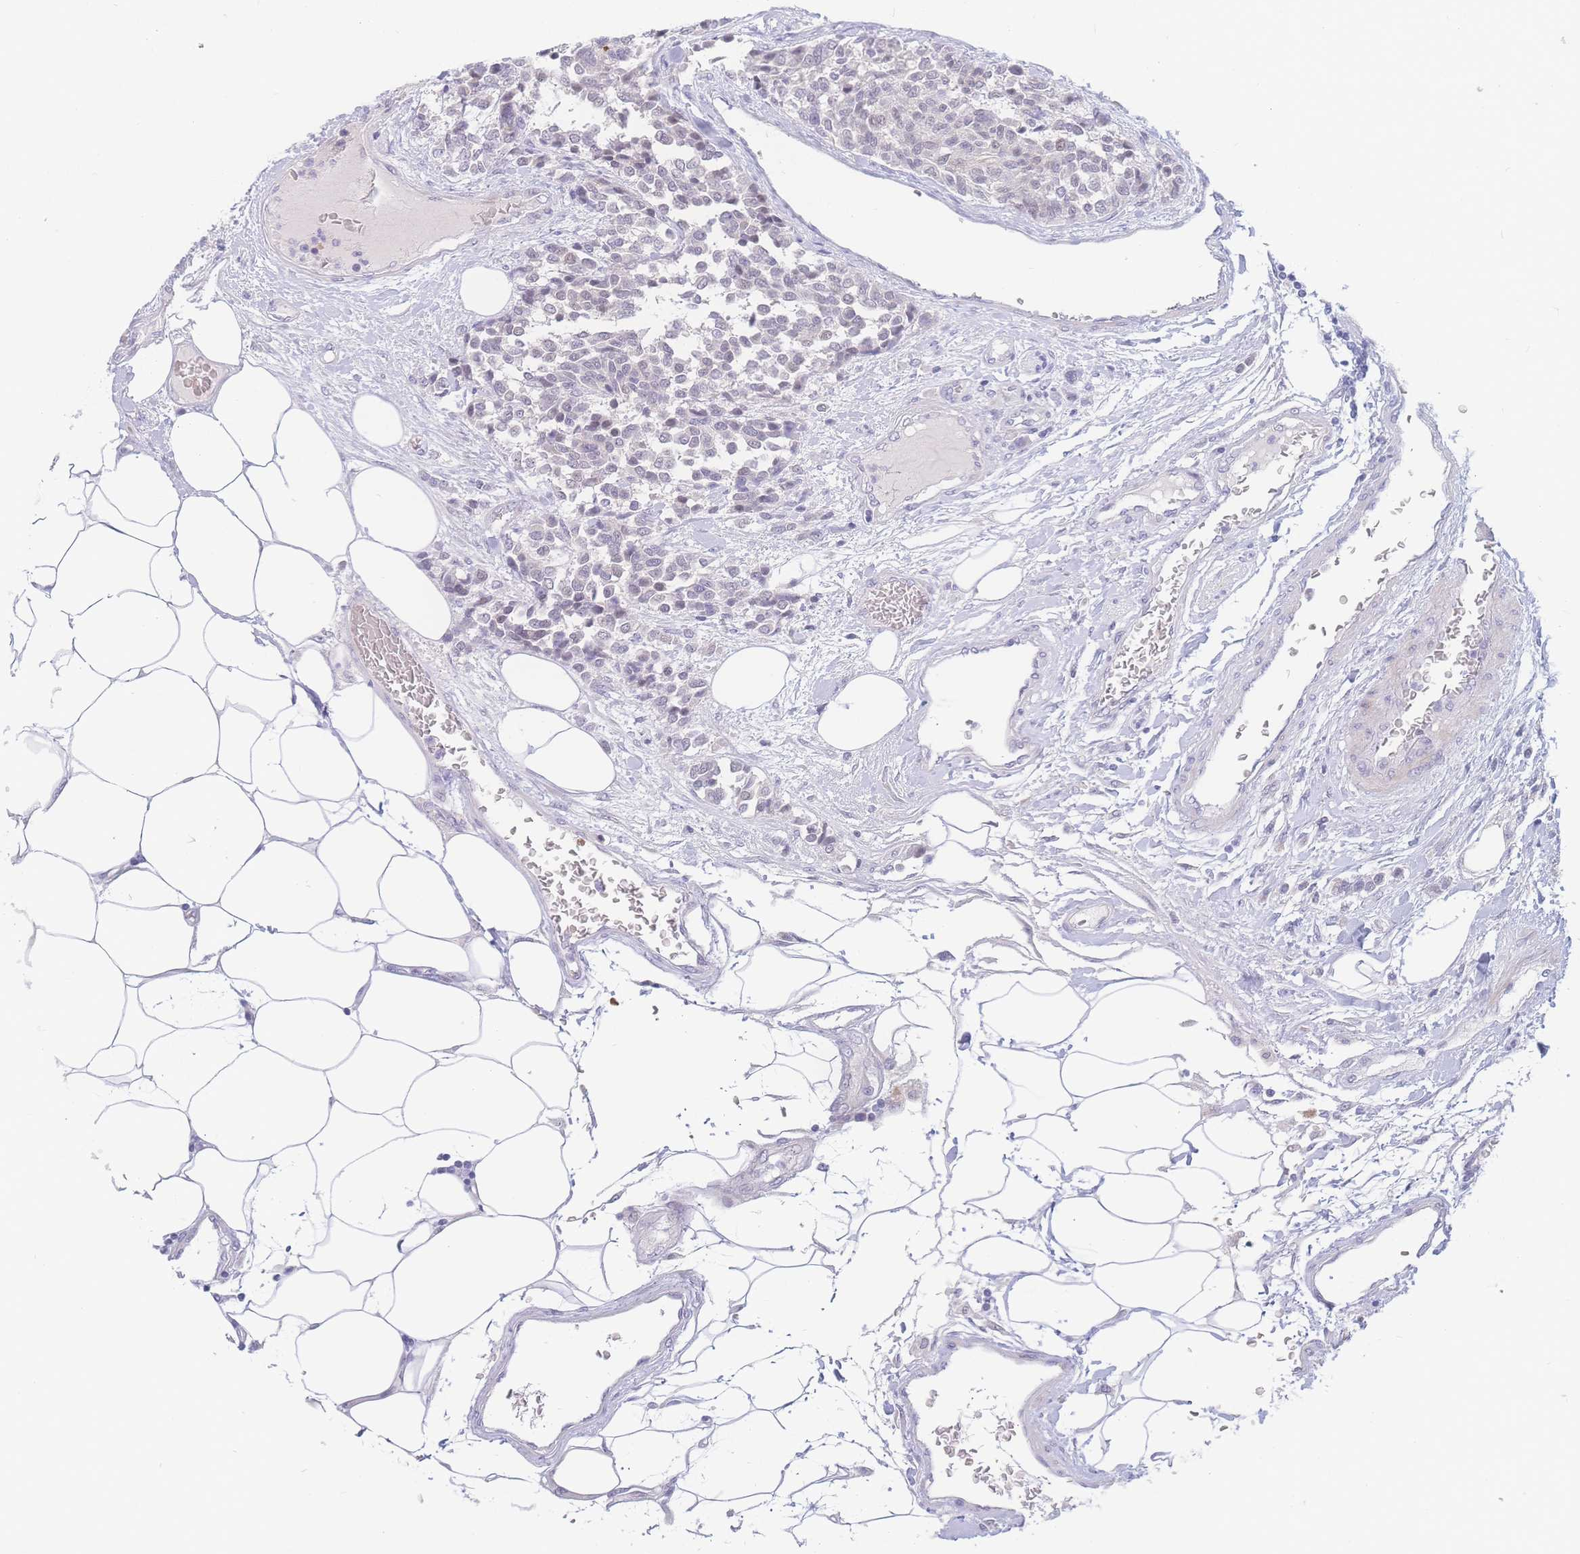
{"staining": {"intensity": "negative", "quantity": "none", "location": "none"}, "tissue": "carcinoid", "cell_type": "Tumor cells", "image_type": "cancer", "snomed": [{"axis": "morphology", "description": "Carcinoid, malignant, NOS"}, {"axis": "topography", "description": "Pancreas"}], "caption": "DAB (3,3'-diaminobenzidine) immunohistochemical staining of human malignant carcinoid exhibits no significant expression in tumor cells. The staining was performed using DAB to visualize the protein expression in brown, while the nuclei were stained in blue with hematoxylin (Magnification: 20x).", "gene": "PRSS22", "patient": {"sex": "female", "age": 54}}